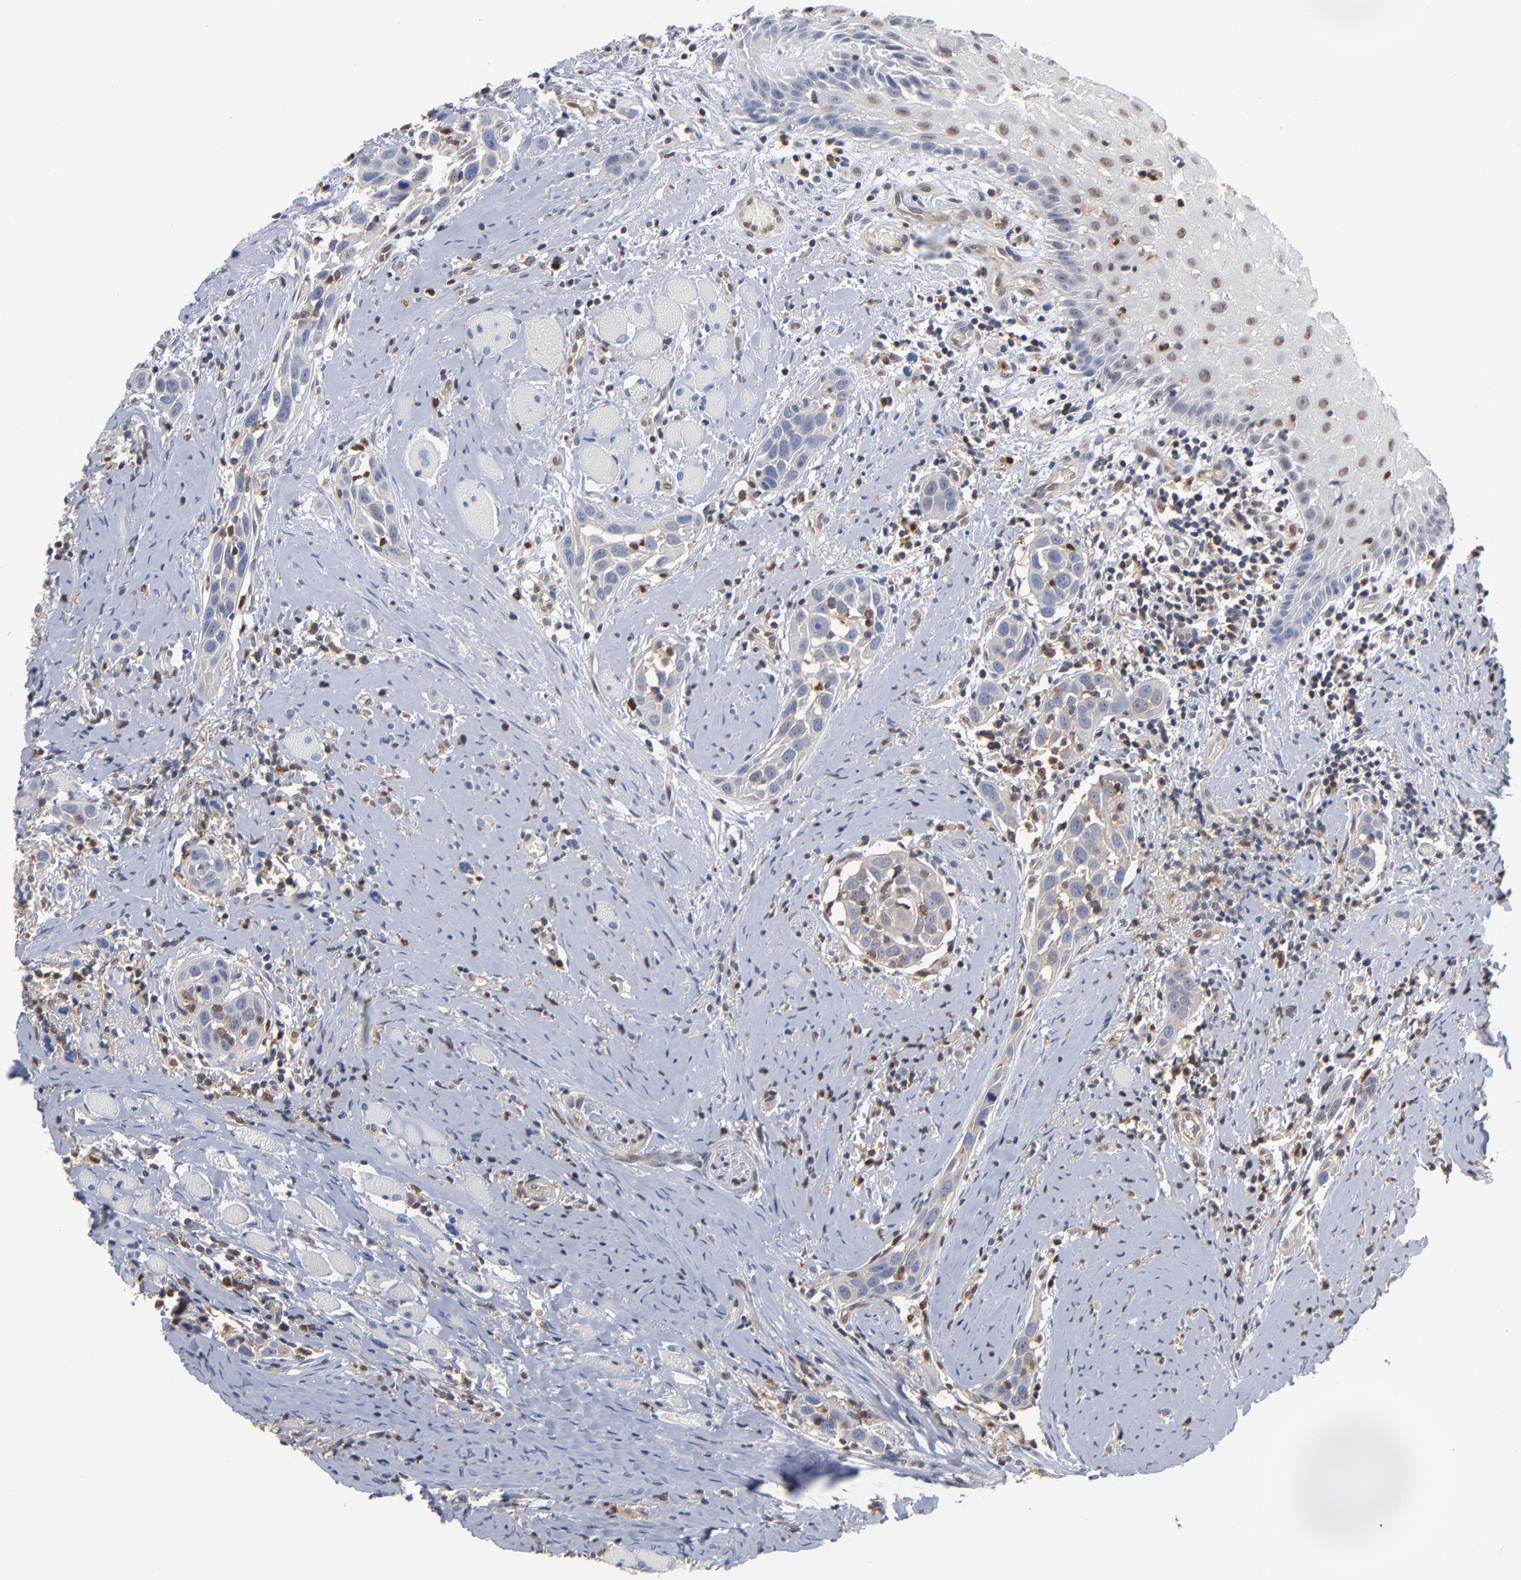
{"staining": {"intensity": "negative", "quantity": "none", "location": "none"}, "tissue": "head and neck cancer", "cell_type": "Tumor cells", "image_type": "cancer", "snomed": [{"axis": "morphology", "description": "Squamous cell carcinoma, NOS"}, {"axis": "topography", "description": "Oral tissue"}, {"axis": "topography", "description": "Head-Neck"}], "caption": "Tumor cells show no significant positivity in squamous cell carcinoma (head and neck).", "gene": "ARHGEF6", "patient": {"sex": "female", "age": 50}}